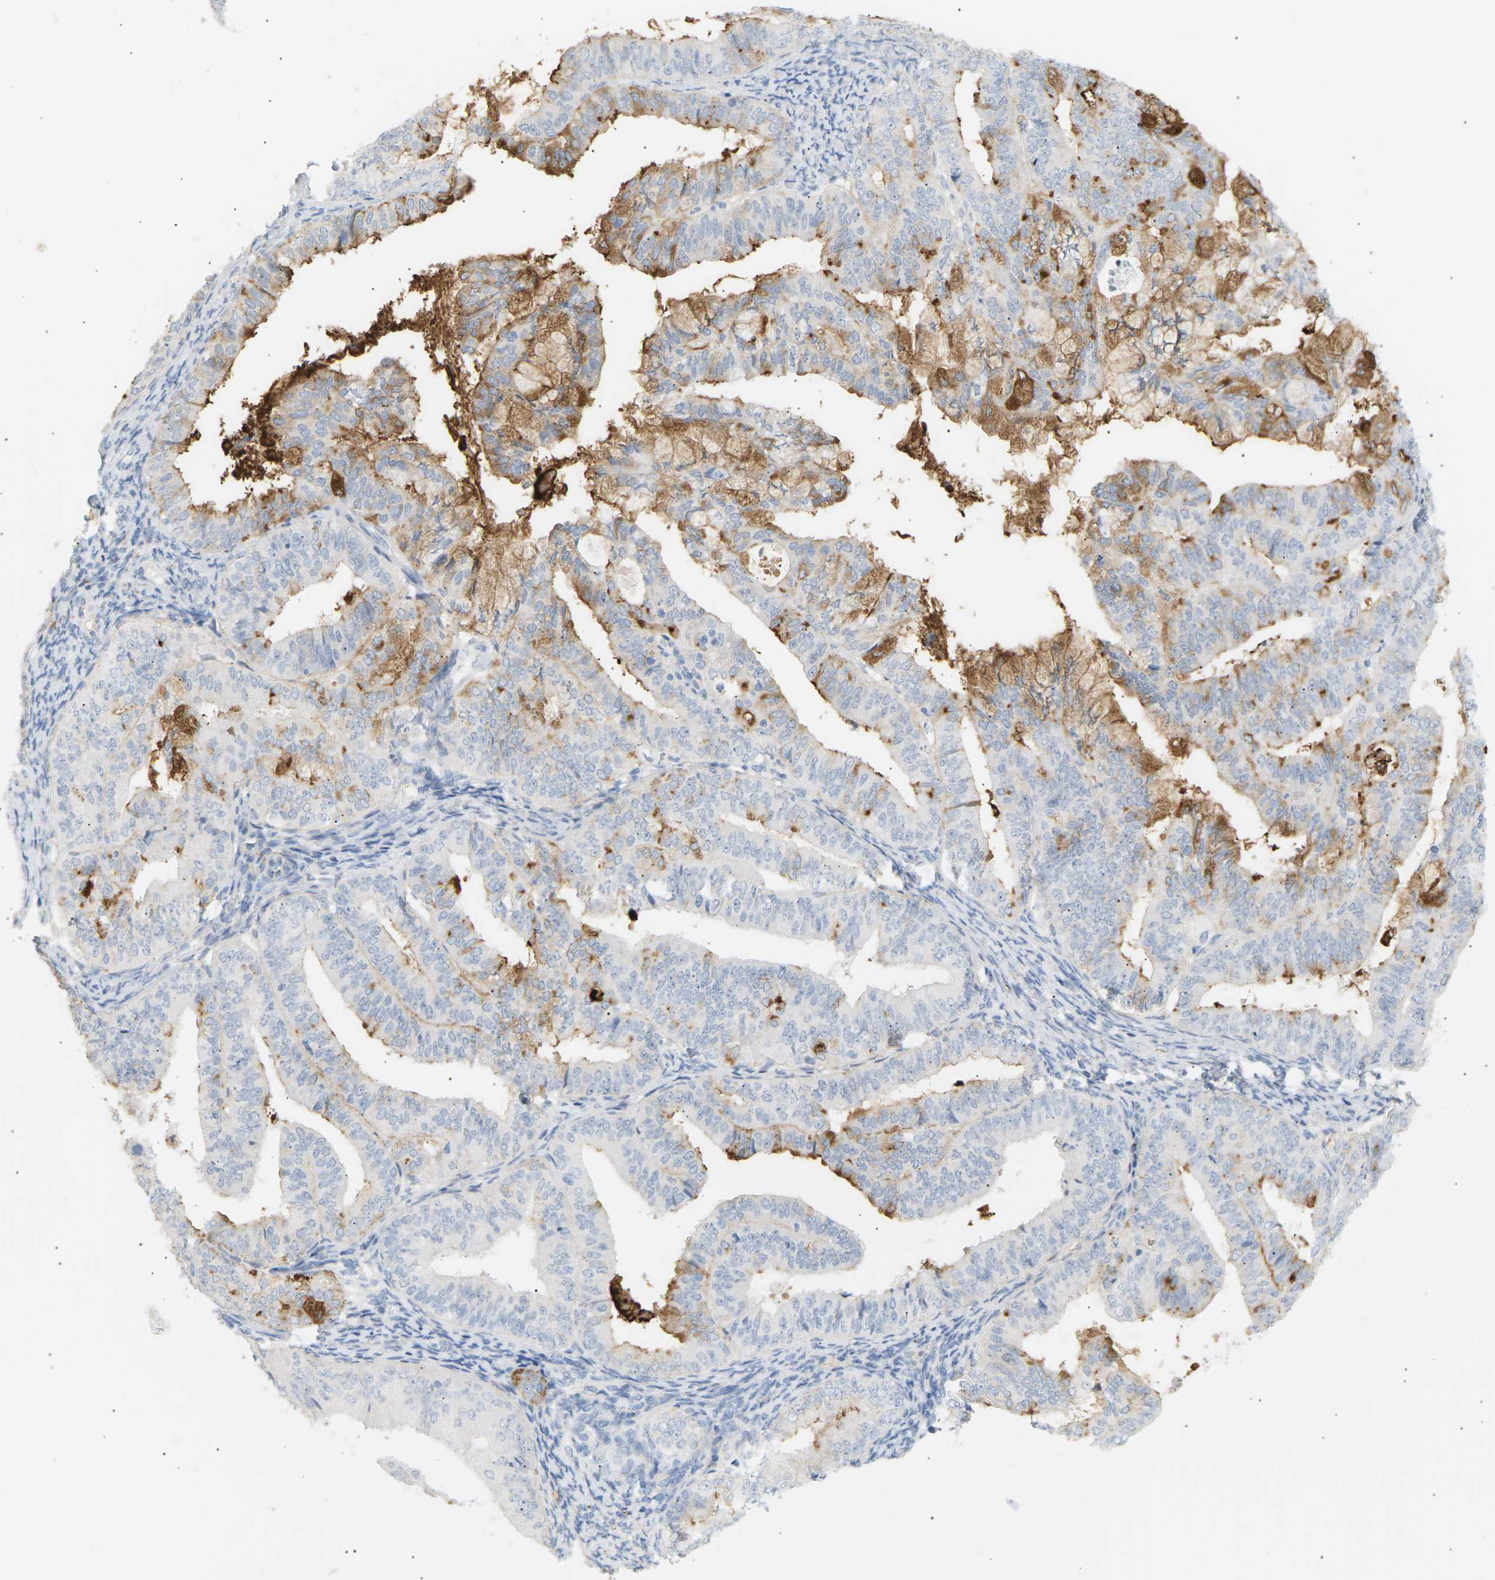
{"staining": {"intensity": "moderate", "quantity": "<25%", "location": "cytoplasmic/membranous"}, "tissue": "endometrial cancer", "cell_type": "Tumor cells", "image_type": "cancer", "snomed": [{"axis": "morphology", "description": "Adenocarcinoma, NOS"}, {"axis": "topography", "description": "Endometrium"}], "caption": "The immunohistochemical stain labels moderate cytoplasmic/membranous staining in tumor cells of adenocarcinoma (endometrial) tissue.", "gene": "CLU", "patient": {"sex": "female", "age": 63}}